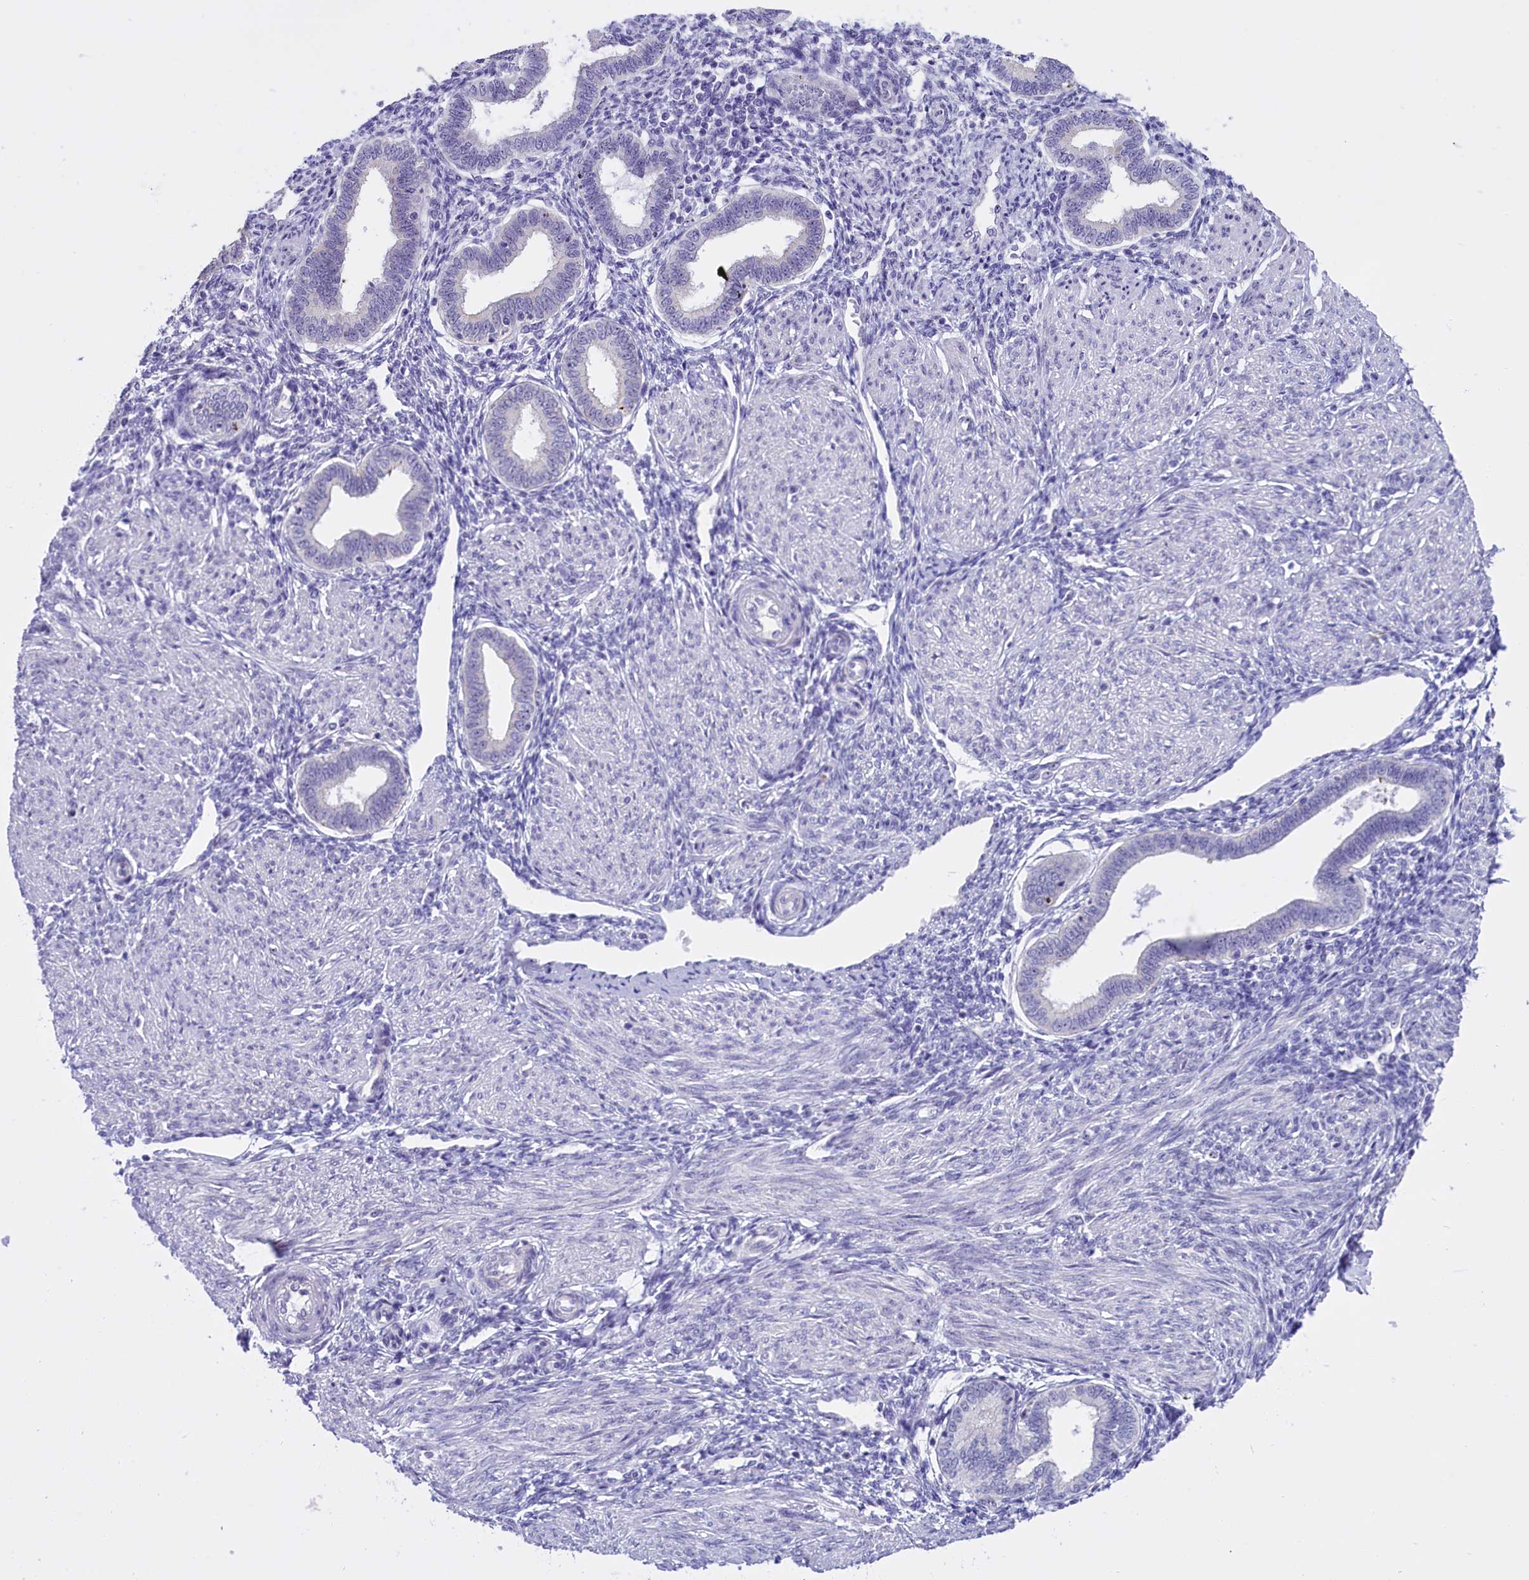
{"staining": {"intensity": "negative", "quantity": "none", "location": "none"}, "tissue": "endometrium", "cell_type": "Cells in endometrial stroma", "image_type": "normal", "snomed": [{"axis": "morphology", "description": "Normal tissue, NOS"}, {"axis": "topography", "description": "Endometrium"}], "caption": "Protein analysis of normal endometrium shows no significant positivity in cells in endometrial stroma. Brightfield microscopy of immunohistochemistry stained with DAB (3,3'-diaminobenzidine) (brown) and hematoxylin (blue), captured at high magnification.", "gene": "TBL3", "patient": {"sex": "female", "age": 53}}